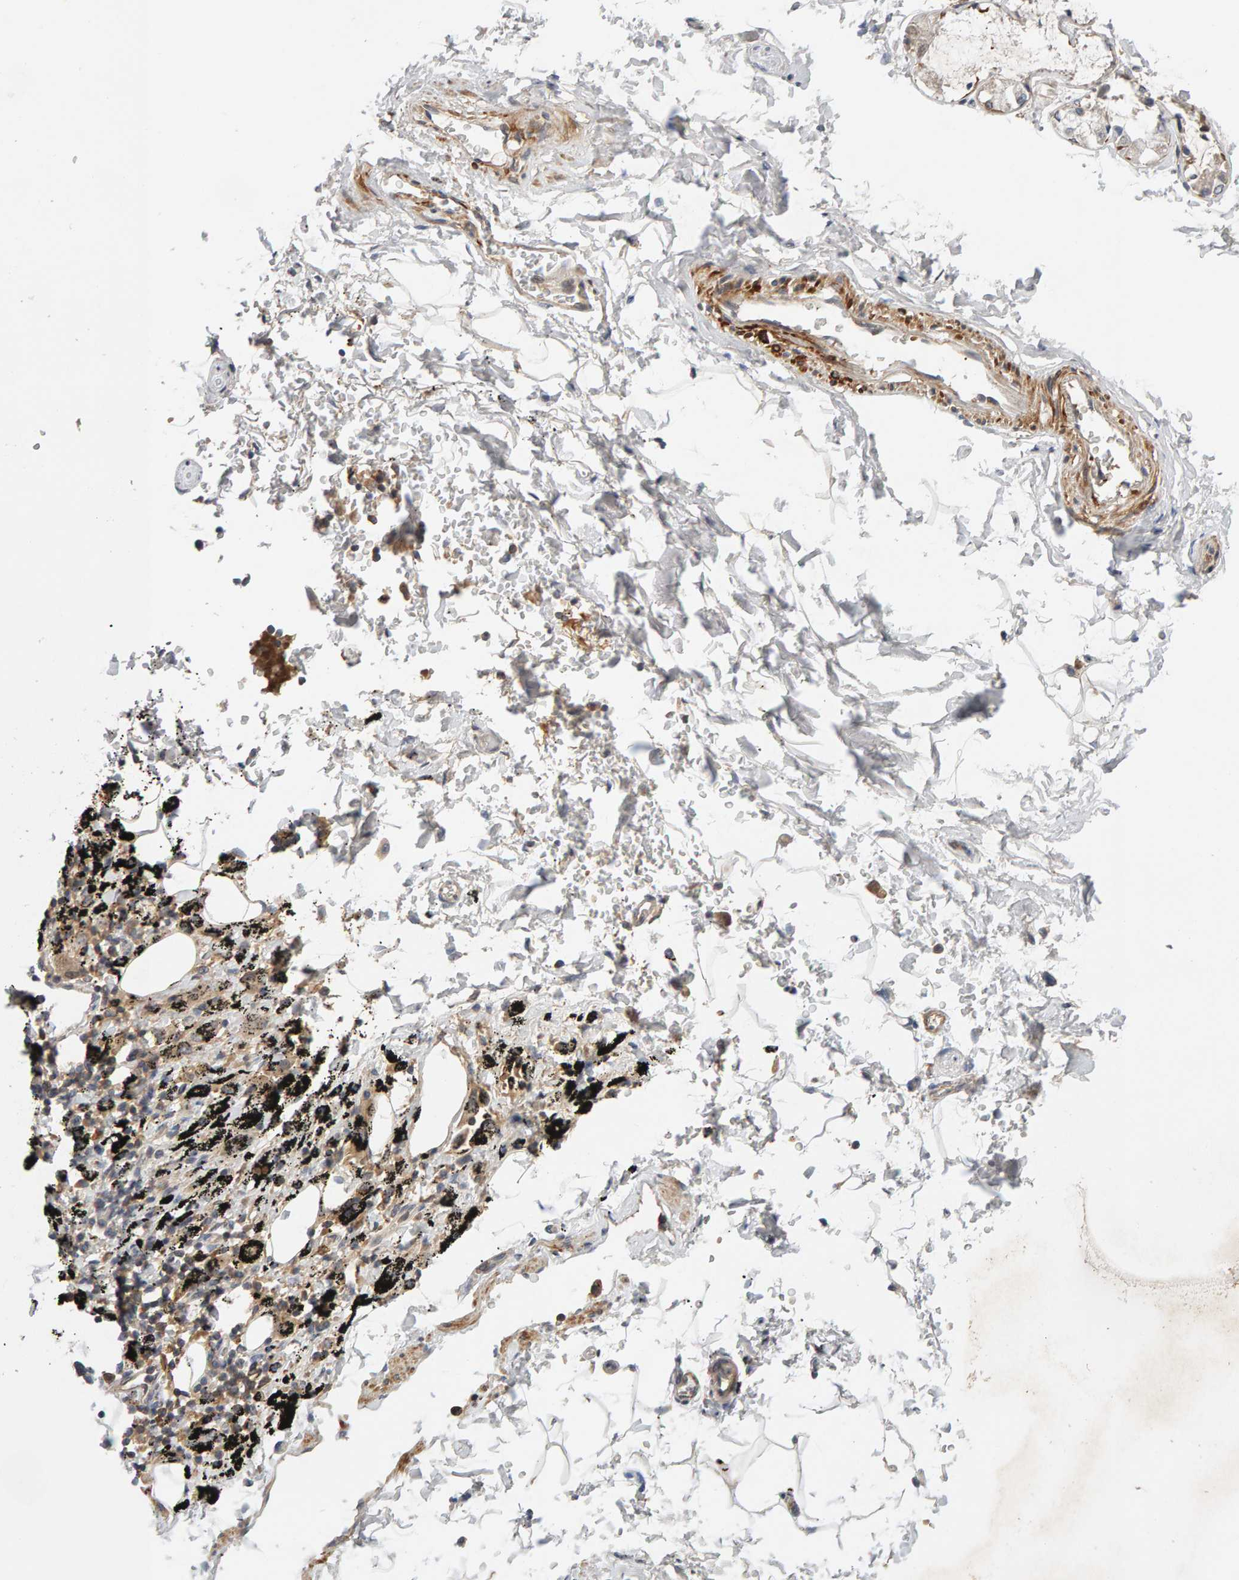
{"staining": {"intensity": "negative", "quantity": "none", "location": "none"}, "tissue": "adipose tissue", "cell_type": "Adipocytes", "image_type": "normal", "snomed": [{"axis": "morphology", "description": "Normal tissue, NOS"}, {"axis": "topography", "description": "Cartilage tissue"}, {"axis": "topography", "description": "Lung"}], "caption": "This image is of normal adipose tissue stained with IHC to label a protein in brown with the nuclei are counter-stained blue. There is no expression in adipocytes.", "gene": "NUDCD1", "patient": {"sex": "female", "age": 77}}